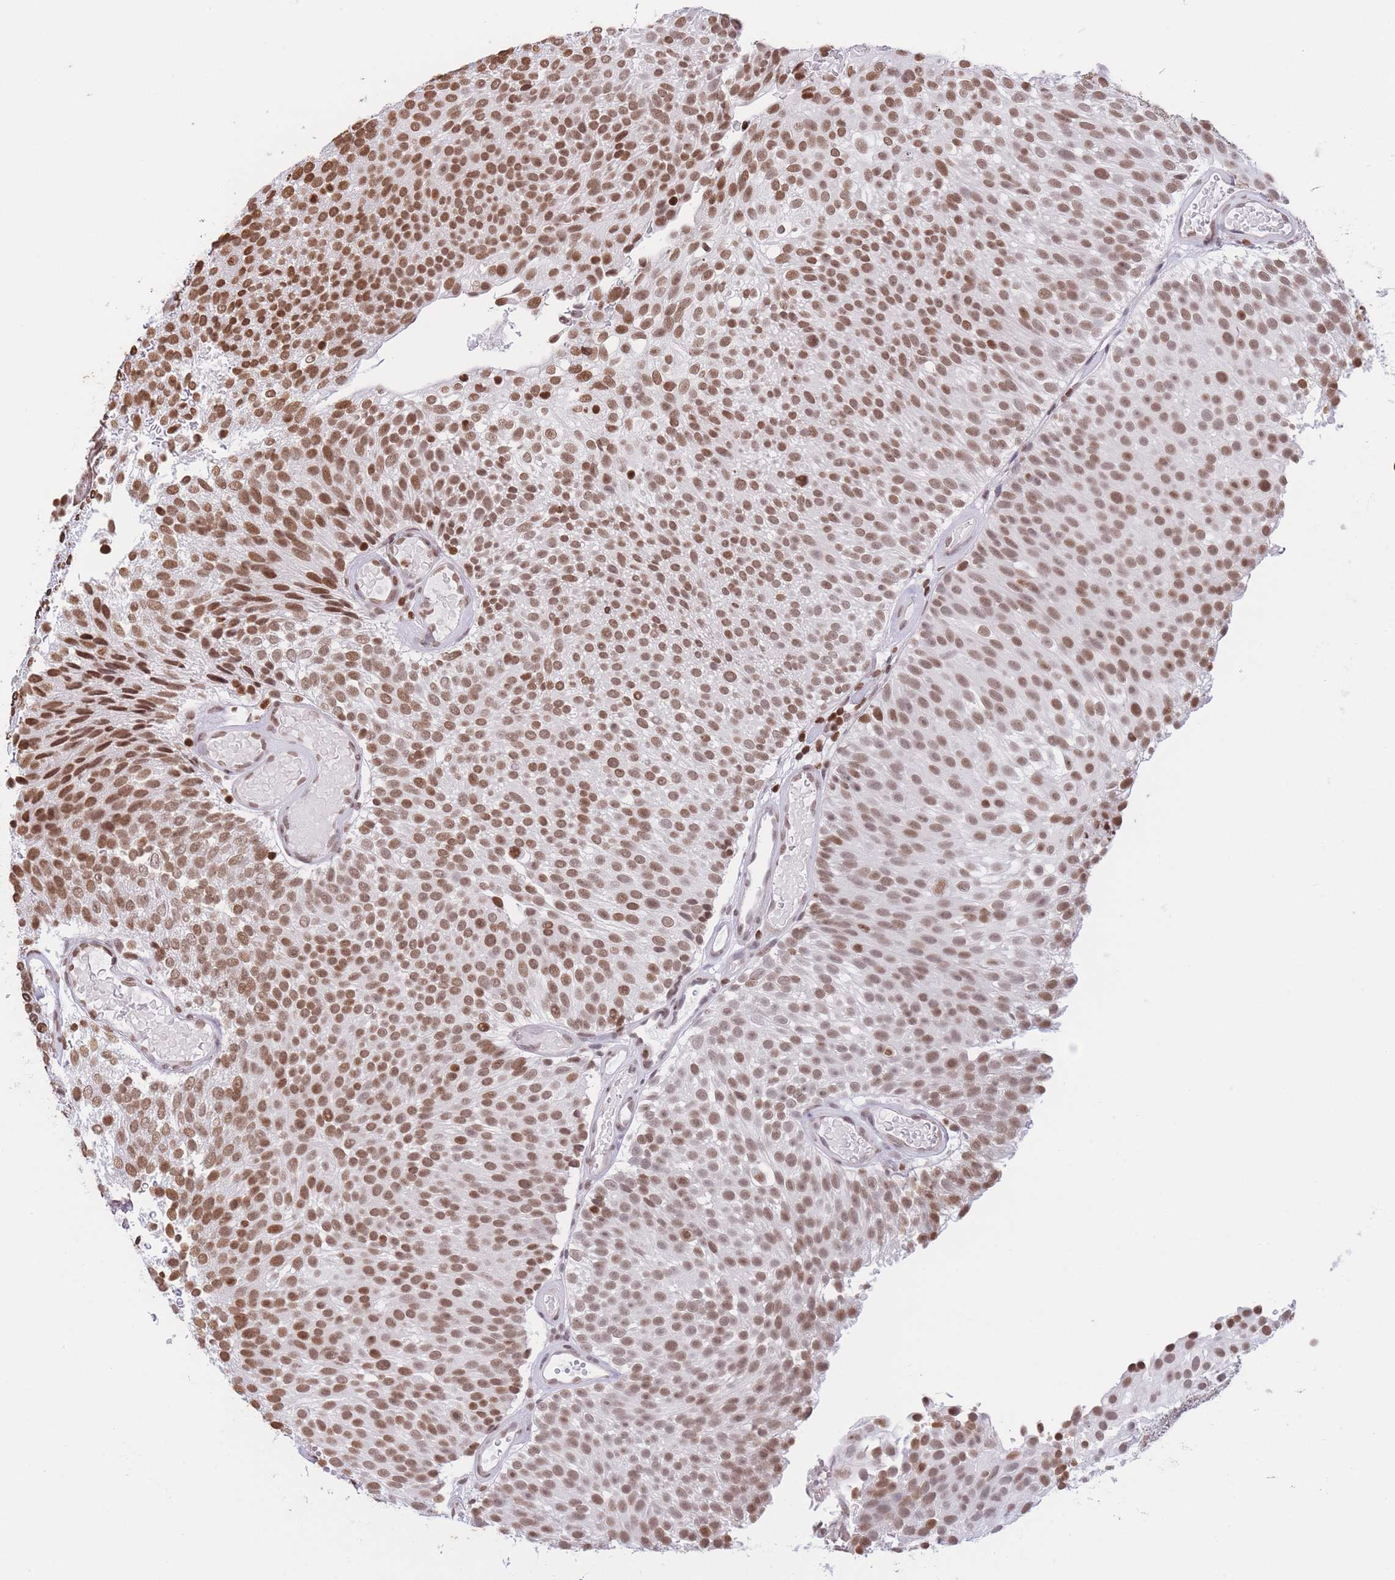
{"staining": {"intensity": "moderate", "quantity": ">75%", "location": "nuclear"}, "tissue": "urothelial cancer", "cell_type": "Tumor cells", "image_type": "cancer", "snomed": [{"axis": "morphology", "description": "Urothelial carcinoma, Low grade"}, {"axis": "topography", "description": "Urinary bladder"}], "caption": "This is an image of immunohistochemistry staining of urothelial cancer, which shows moderate expression in the nuclear of tumor cells.", "gene": "H2BC11", "patient": {"sex": "male", "age": 78}}